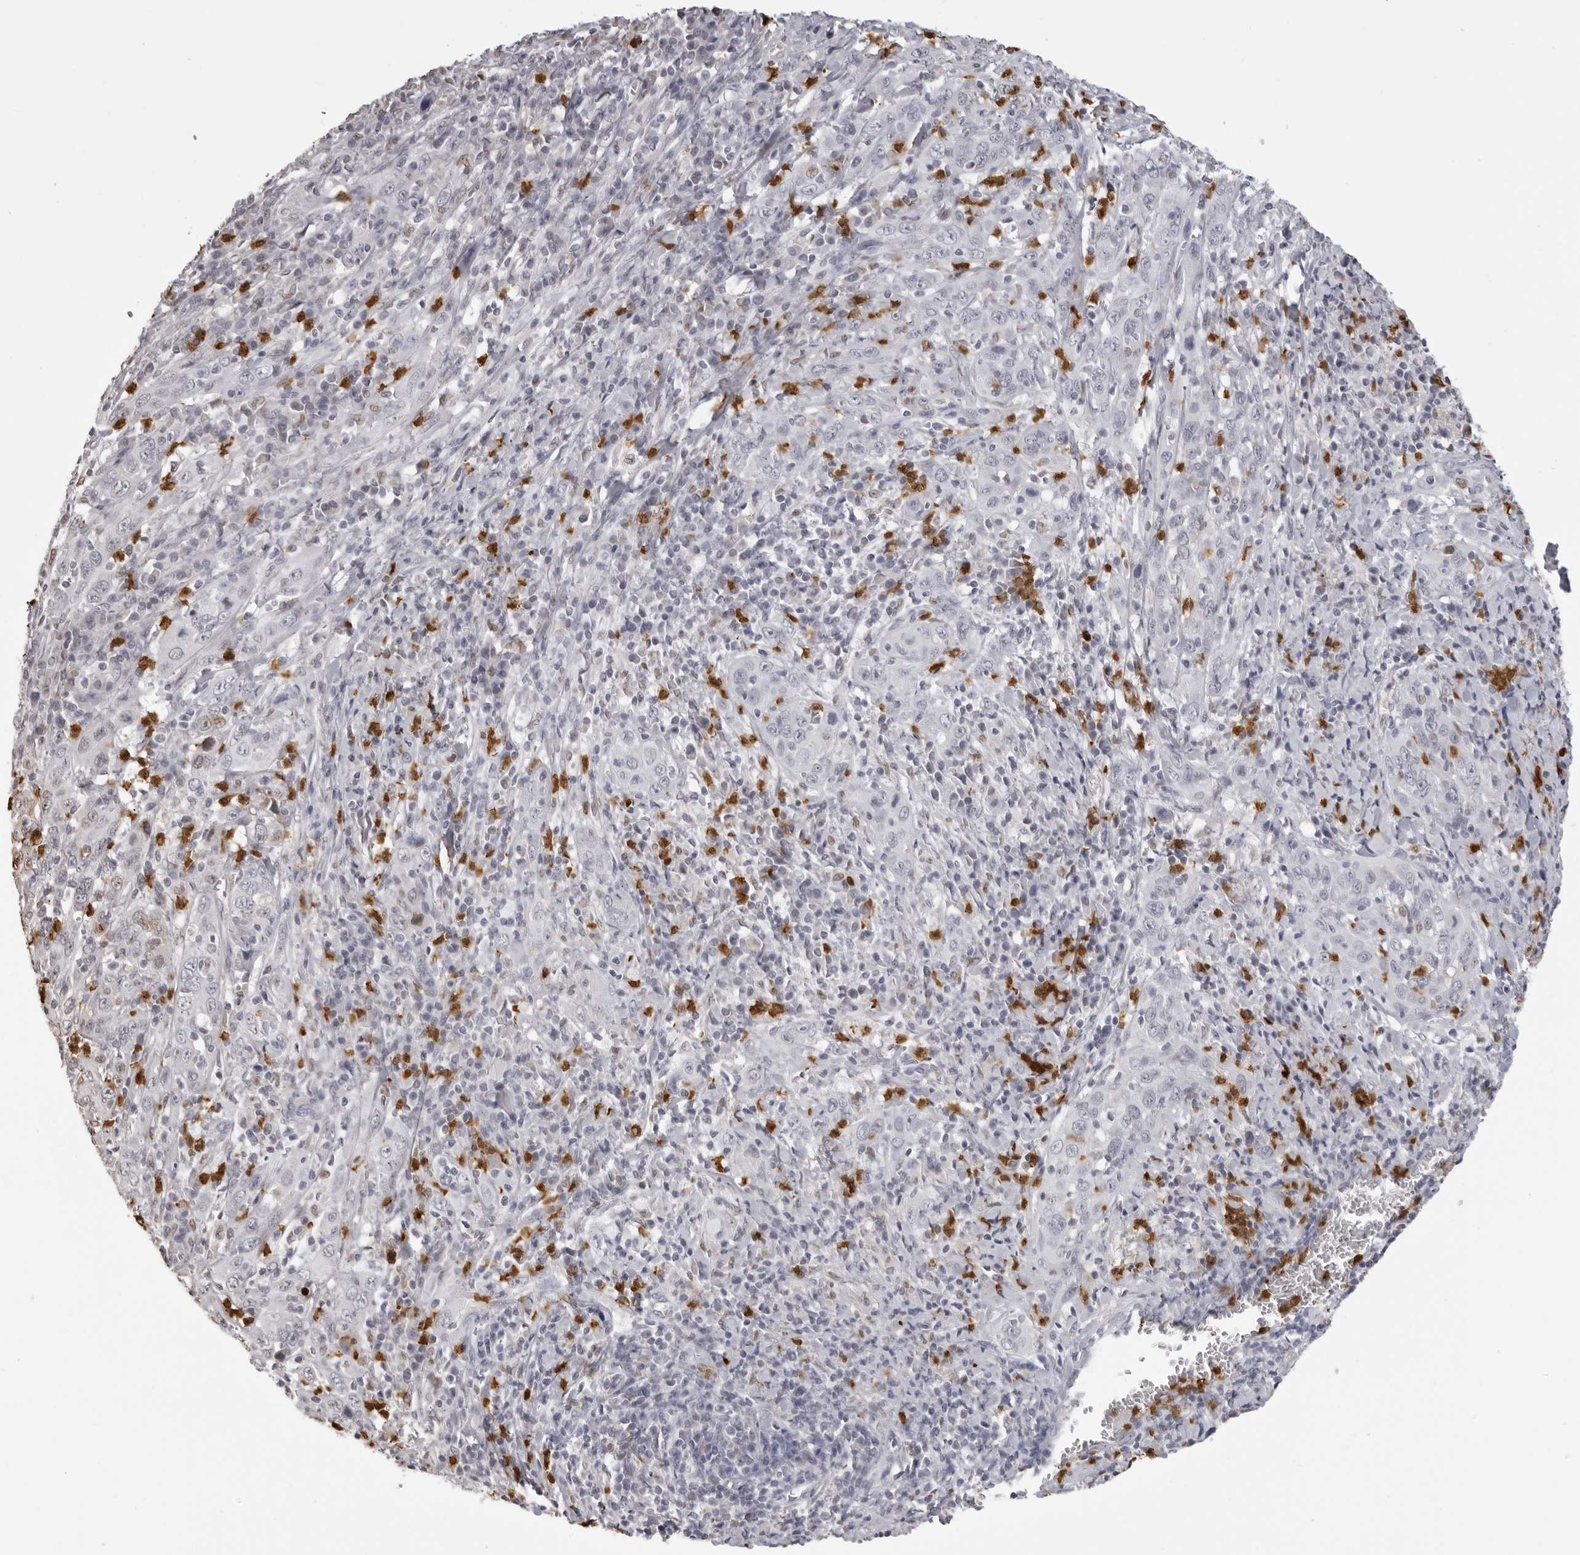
{"staining": {"intensity": "negative", "quantity": "none", "location": "none"}, "tissue": "cervical cancer", "cell_type": "Tumor cells", "image_type": "cancer", "snomed": [{"axis": "morphology", "description": "Squamous cell carcinoma, NOS"}, {"axis": "topography", "description": "Cervix"}], "caption": "Tumor cells show no significant staining in cervical cancer. (IHC, brightfield microscopy, high magnification).", "gene": "IL31", "patient": {"sex": "female", "age": 46}}